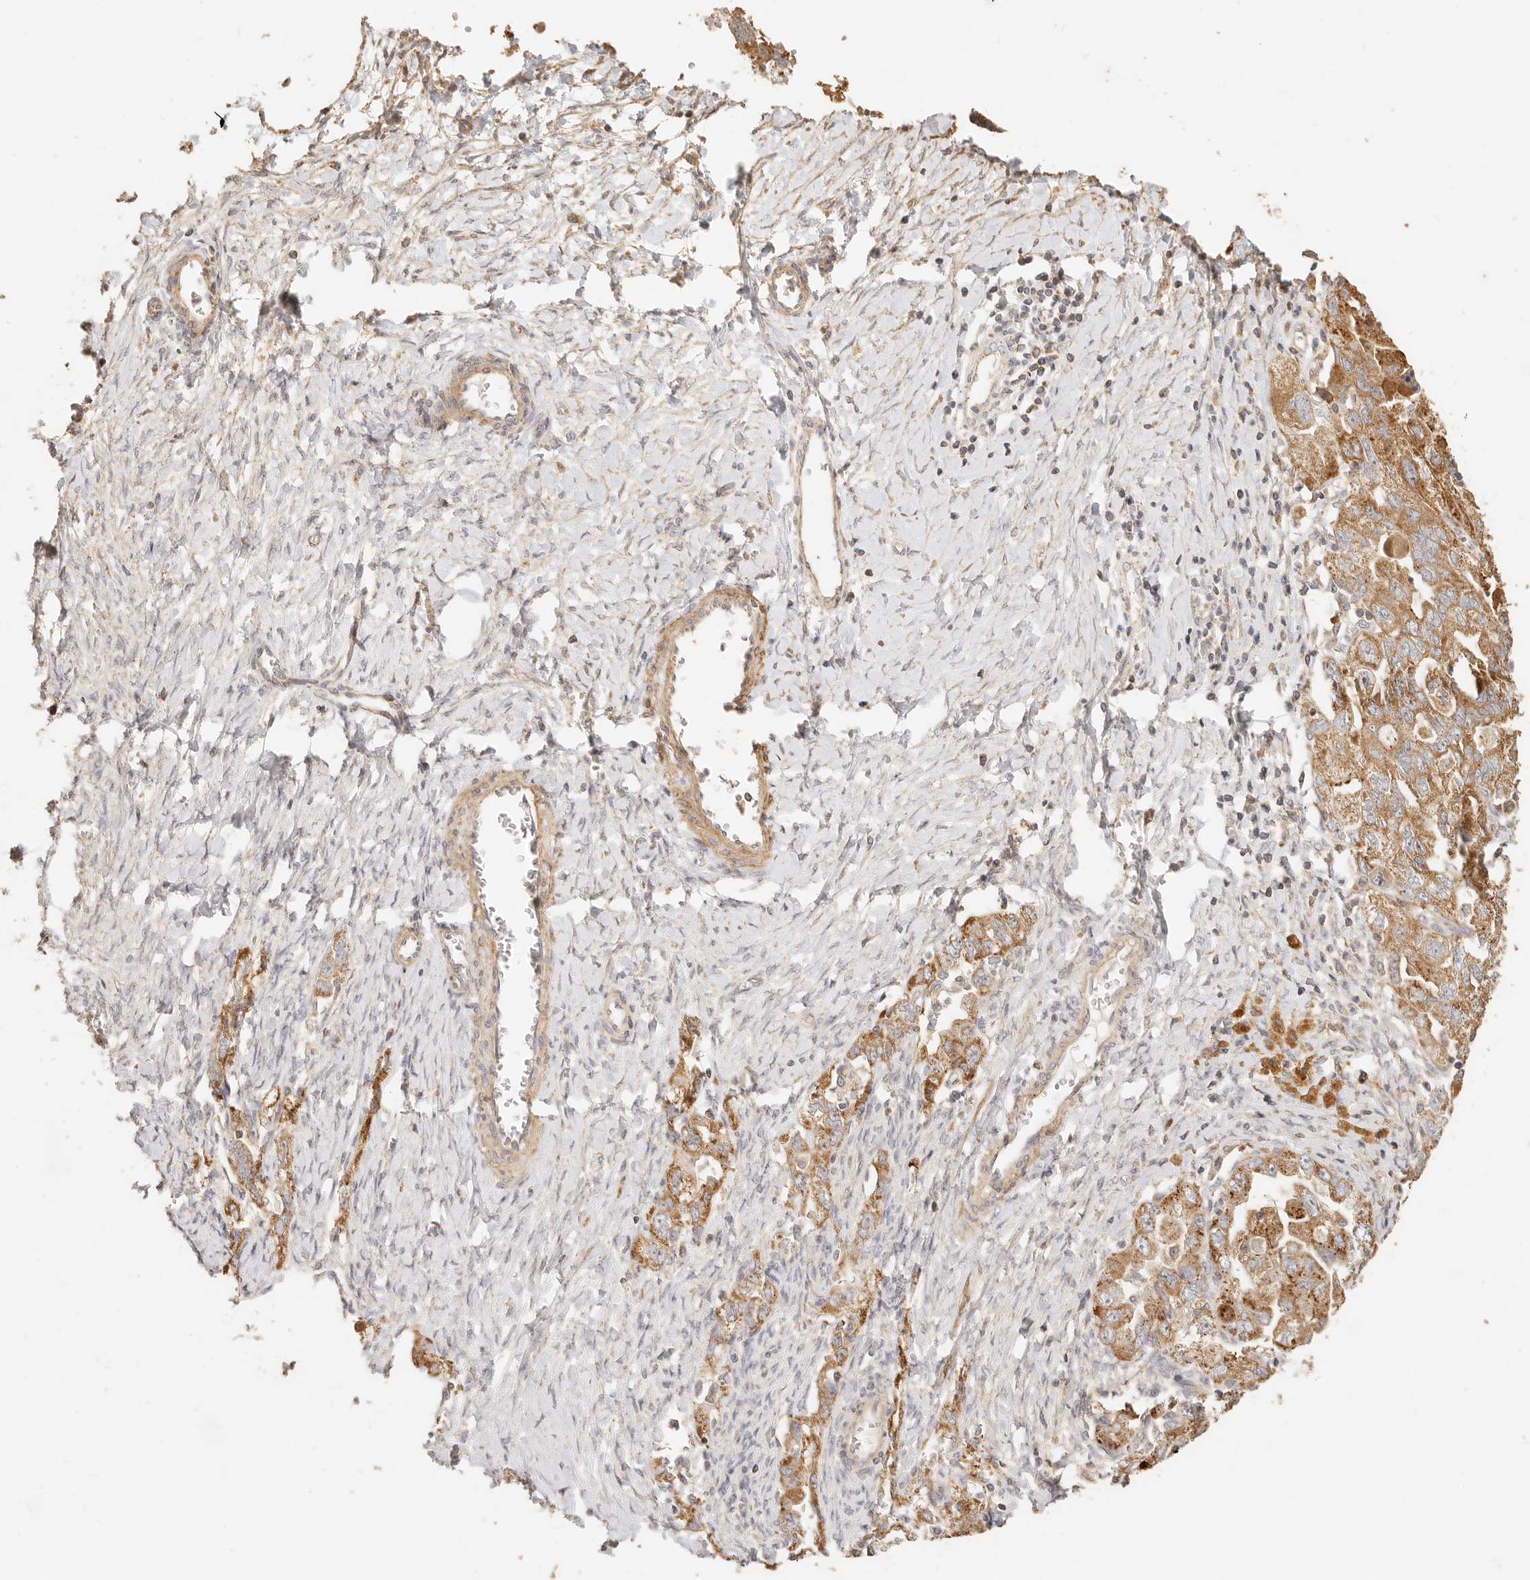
{"staining": {"intensity": "moderate", "quantity": ">75%", "location": "cytoplasmic/membranous"}, "tissue": "ovarian cancer", "cell_type": "Tumor cells", "image_type": "cancer", "snomed": [{"axis": "morphology", "description": "Carcinoma, NOS"}, {"axis": "morphology", "description": "Cystadenocarcinoma, serous, NOS"}, {"axis": "topography", "description": "Ovary"}], "caption": "Tumor cells show moderate cytoplasmic/membranous expression in approximately >75% of cells in ovarian cancer.", "gene": "PTPN22", "patient": {"sex": "female", "age": 69}}